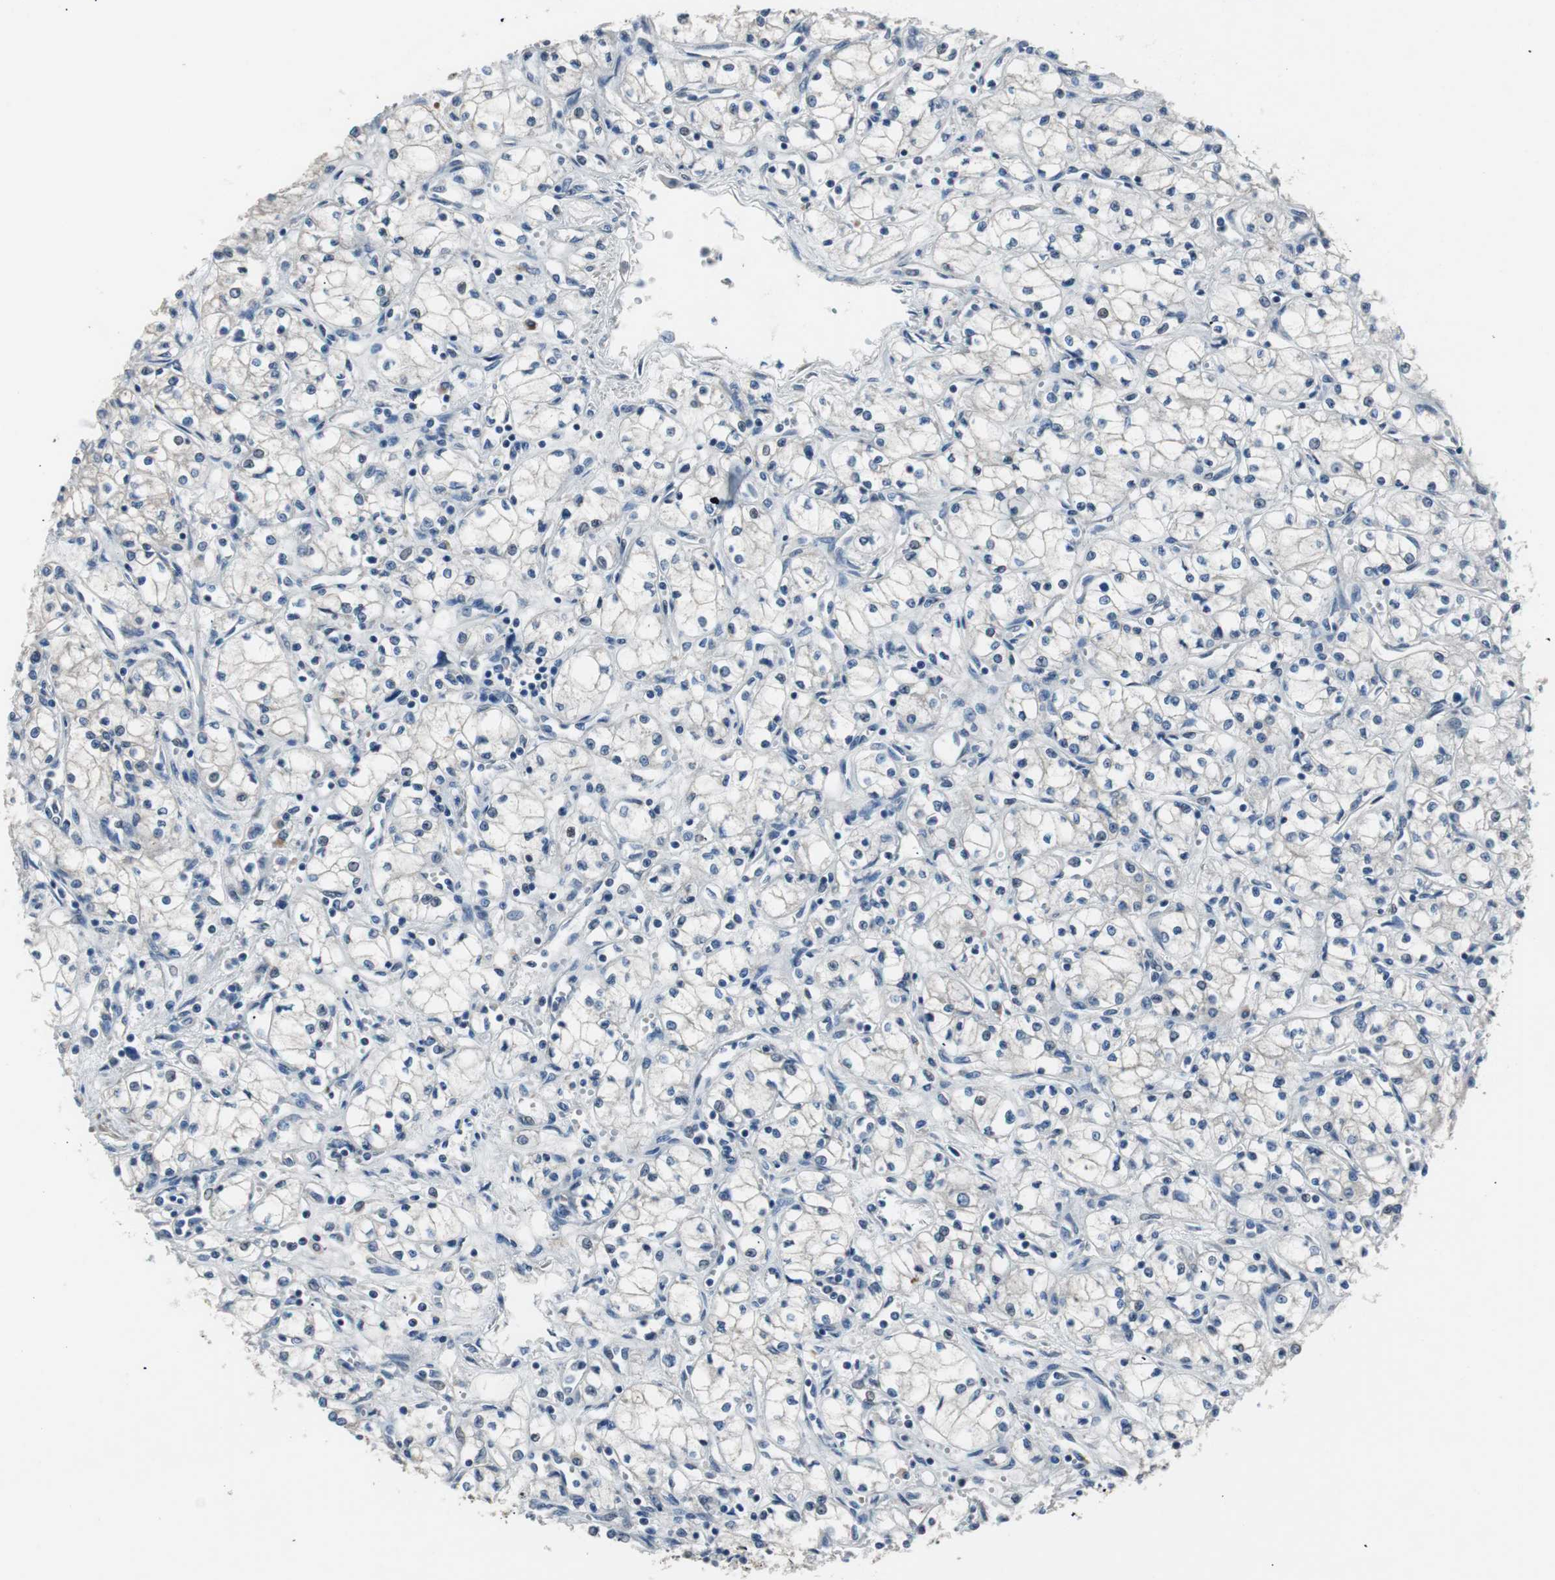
{"staining": {"intensity": "negative", "quantity": "none", "location": "none"}, "tissue": "renal cancer", "cell_type": "Tumor cells", "image_type": "cancer", "snomed": [{"axis": "morphology", "description": "Normal tissue, NOS"}, {"axis": "morphology", "description": "Adenocarcinoma, NOS"}, {"axis": "topography", "description": "Kidney"}], "caption": "Histopathology image shows no protein expression in tumor cells of adenocarcinoma (renal) tissue.", "gene": "PCYT1B", "patient": {"sex": "male", "age": 59}}